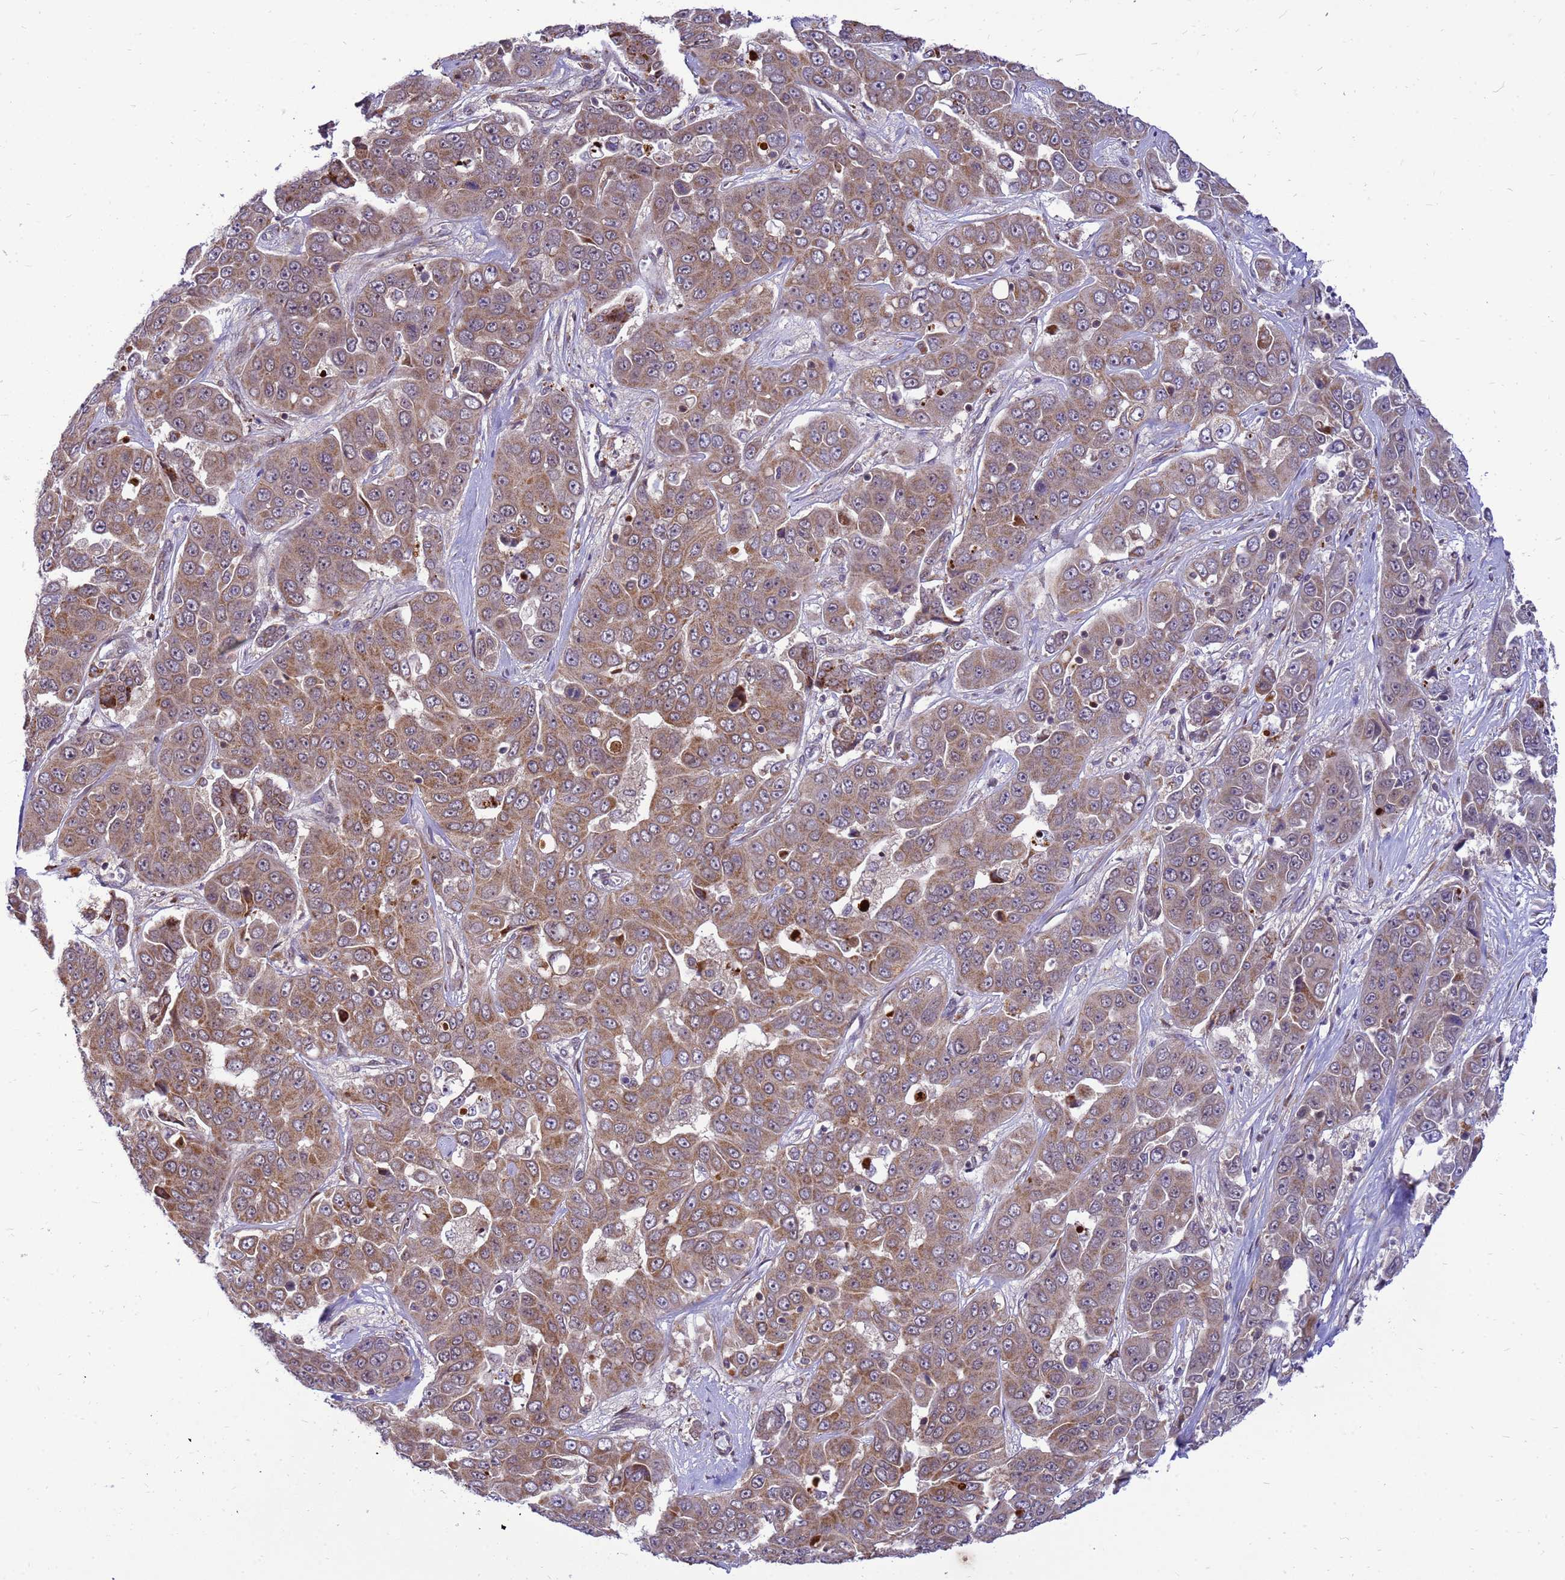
{"staining": {"intensity": "moderate", "quantity": ">75%", "location": "cytoplasmic/membranous"}, "tissue": "liver cancer", "cell_type": "Tumor cells", "image_type": "cancer", "snomed": [{"axis": "morphology", "description": "Cholangiocarcinoma"}, {"axis": "topography", "description": "Liver"}], "caption": "This photomicrograph reveals immunohistochemistry (IHC) staining of human liver cancer, with medium moderate cytoplasmic/membranous expression in about >75% of tumor cells.", "gene": "C12orf43", "patient": {"sex": "female", "age": 52}}